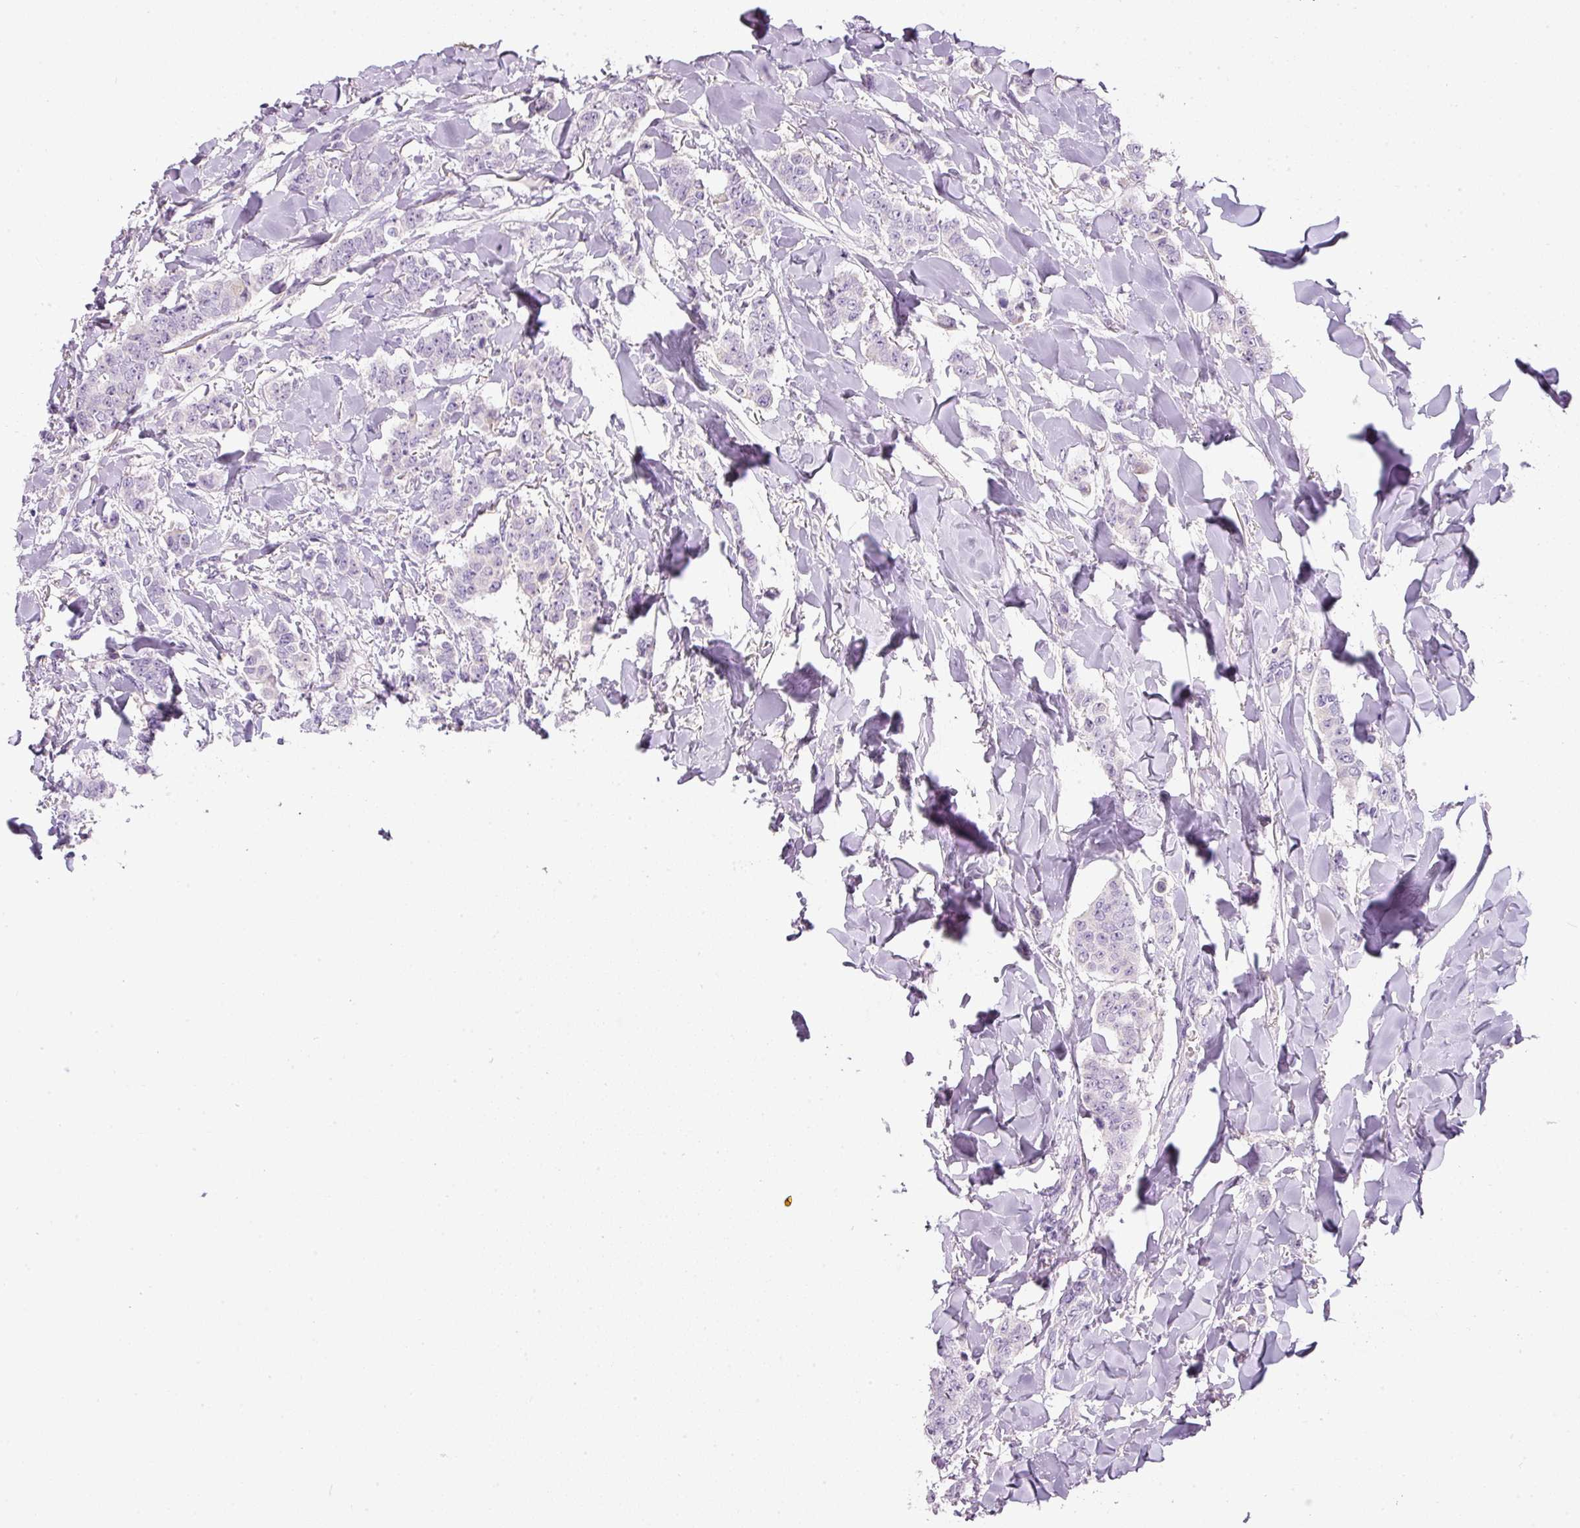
{"staining": {"intensity": "negative", "quantity": "none", "location": "none"}, "tissue": "breast cancer", "cell_type": "Tumor cells", "image_type": "cancer", "snomed": [{"axis": "morphology", "description": "Duct carcinoma"}, {"axis": "topography", "description": "Breast"}], "caption": "High magnification brightfield microscopy of infiltrating ductal carcinoma (breast) stained with DAB (3,3'-diaminobenzidine) (brown) and counterstained with hematoxylin (blue): tumor cells show no significant staining.", "gene": "TMEM37", "patient": {"sex": "female", "age": 40}}